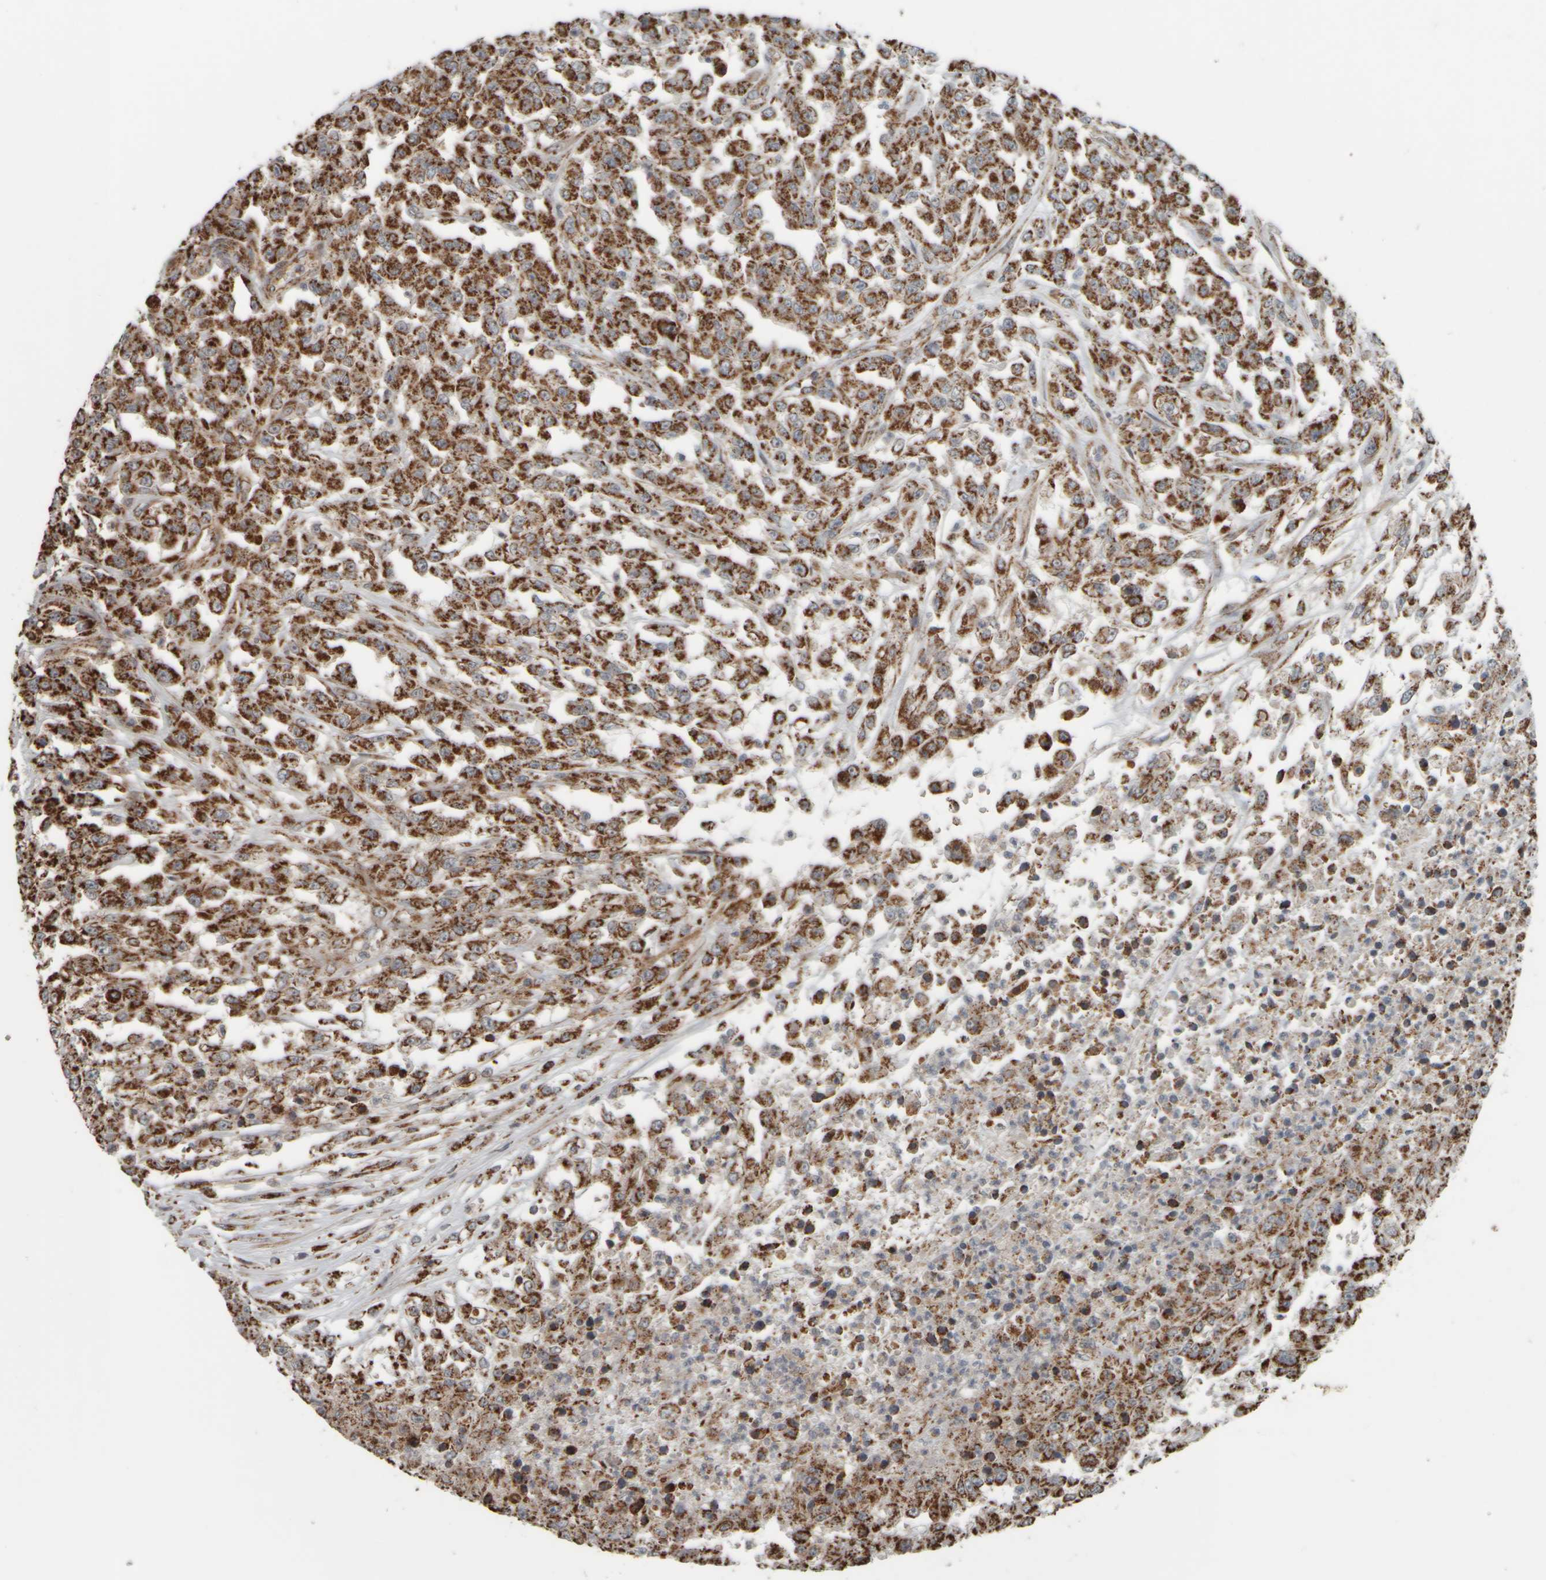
{"staining": {"intensity": "strong", "quantity": ">75%", "location": "cytoplasmic/membranous"}, "tissue": "urothelial cancer", "cell_type": "Tumor cells", "image_type": "cancer", "snomed": [{"axis": "morphology", "description": "Urothelial carcinoma, High grade"}, {"axis": "topography", "description": "Urinary bladder"}], "caption": "Protein expression analysis of human urothelial cancer reveals strong cytoplasmic/membranous positivity in approximately >75% of tumor cells.", "gene": "APBB2", "patient": {"sex": "male", "age": 46}}